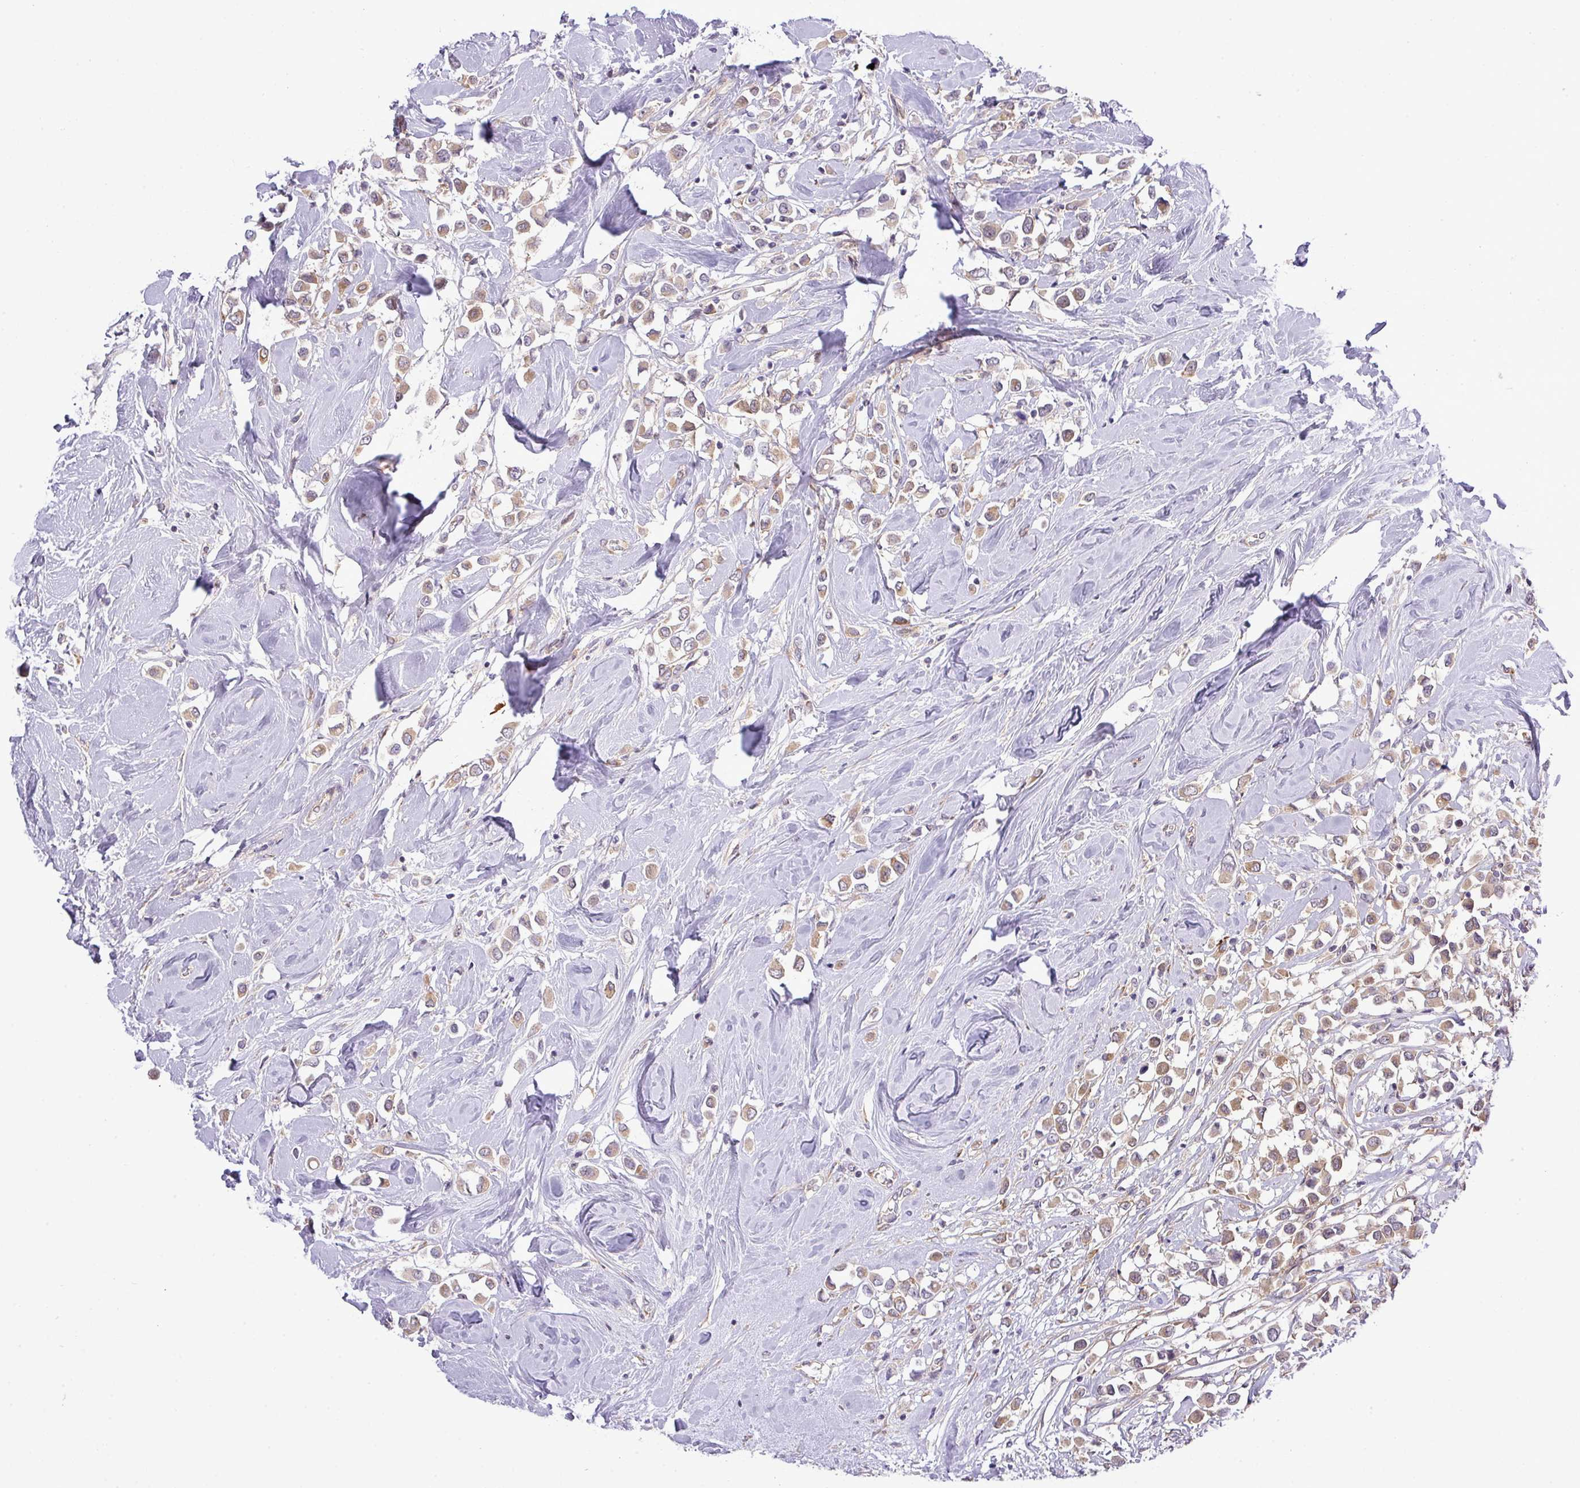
{"staining": {"intensity": "weak", "quantity": ">75%", "location": "cytoplasmic/membranous"}, "tissue": "breast cancer", "cell_type": "Tumor cells", "image_type": "cancer", "snomed": [{"axis": "morphology", "description": "Duct carcinoma"}, {"axis": "topography", "description": "Breast"}], "caption": "The histopathology image displays staining of breast cancer (infiltrating ductal carcinoma), revealing weak cytoplasmic/membranous protein staining (brown color) within tumor cells.", "gene": "FAM222B", "patient": {"sex": "female", "age": 61}}